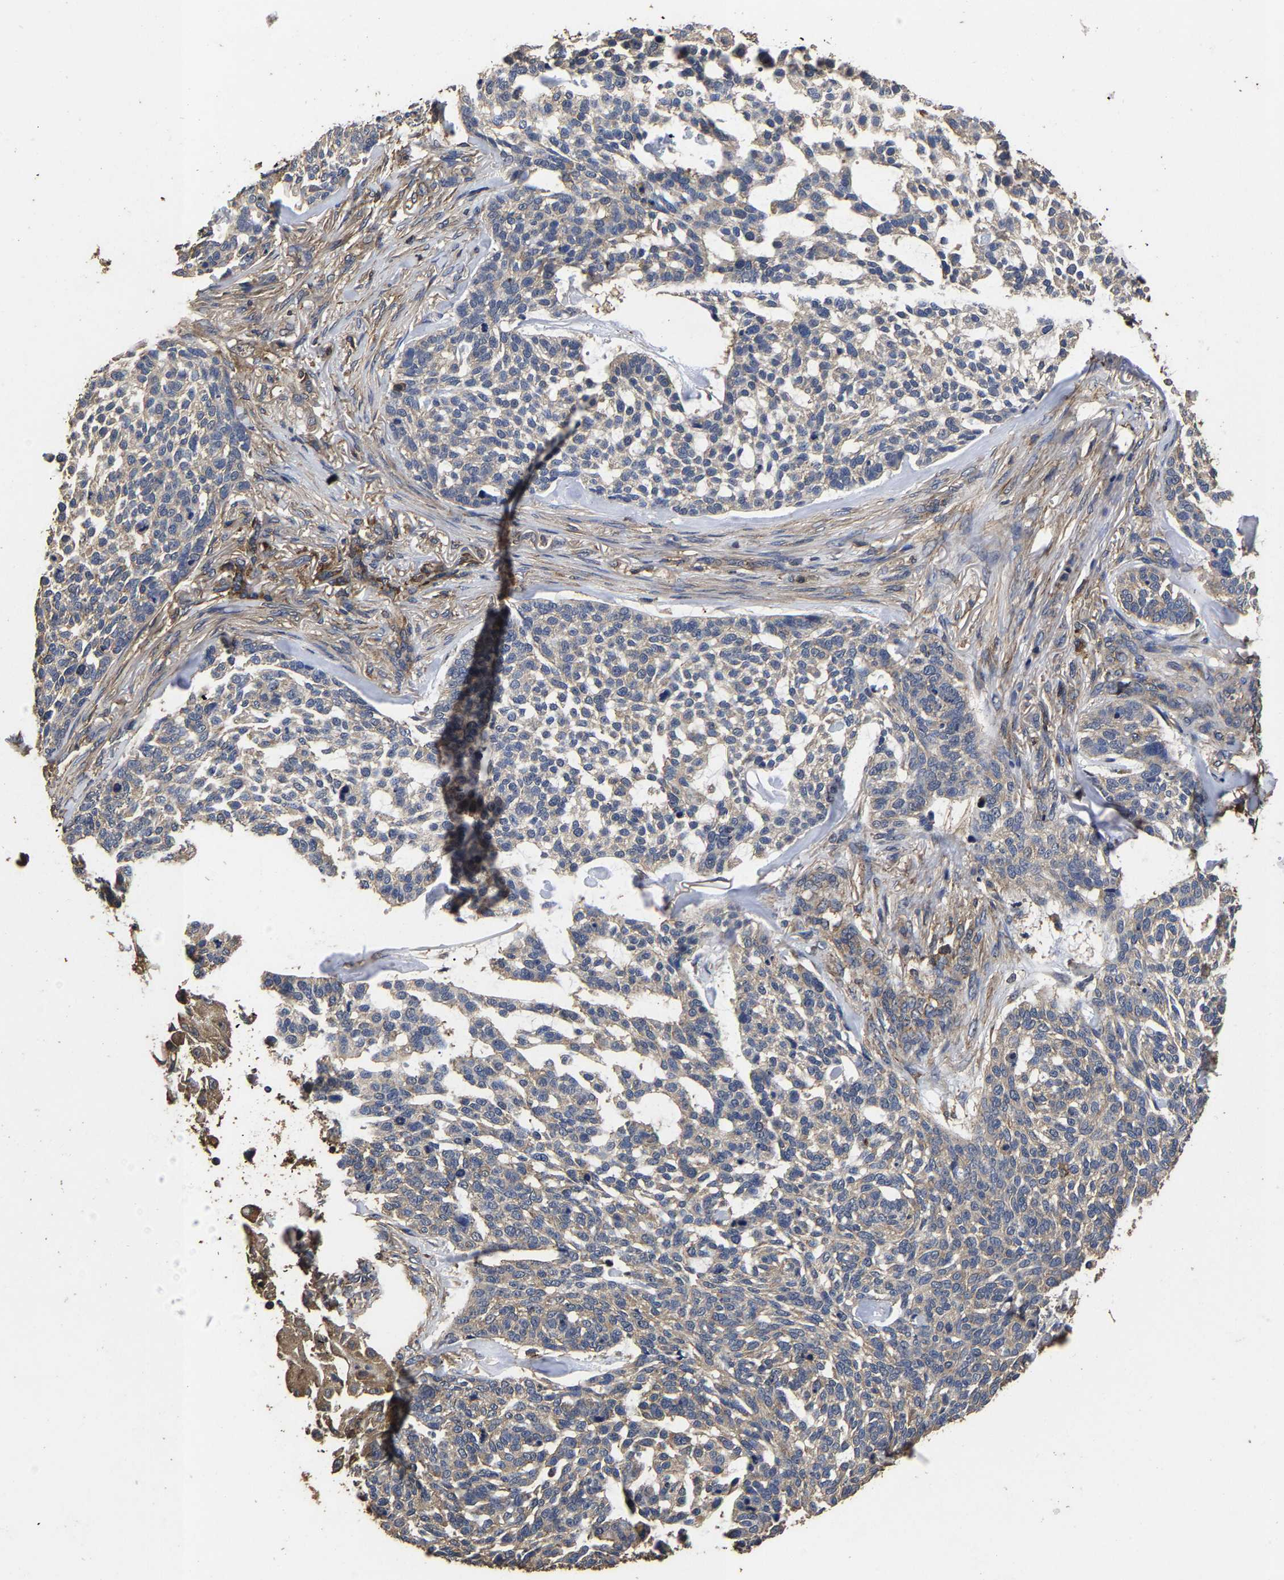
{"staining": {"intensity": "weak", "quantity": "<25%", "location": "cytoplasmic/membranous"}, "tissue": "skin cancer", "cell_type": "Tumor cells", "image_type": "cancer", "snomed": [{"axis": "morphology", "description": "Basal cell carcinoma"}, {"axis": "topography", "description": "Skin"}], "caption": "Immunohistochemistry photomicrograph of neoplastic tissue: human skin cancer stained with DAB (3,3'-diaminobenzidine) demonstrates no significant protein expression in tumor cells.", "gene": "ITCH", "patient": {"sex": "female", "age": 64}}